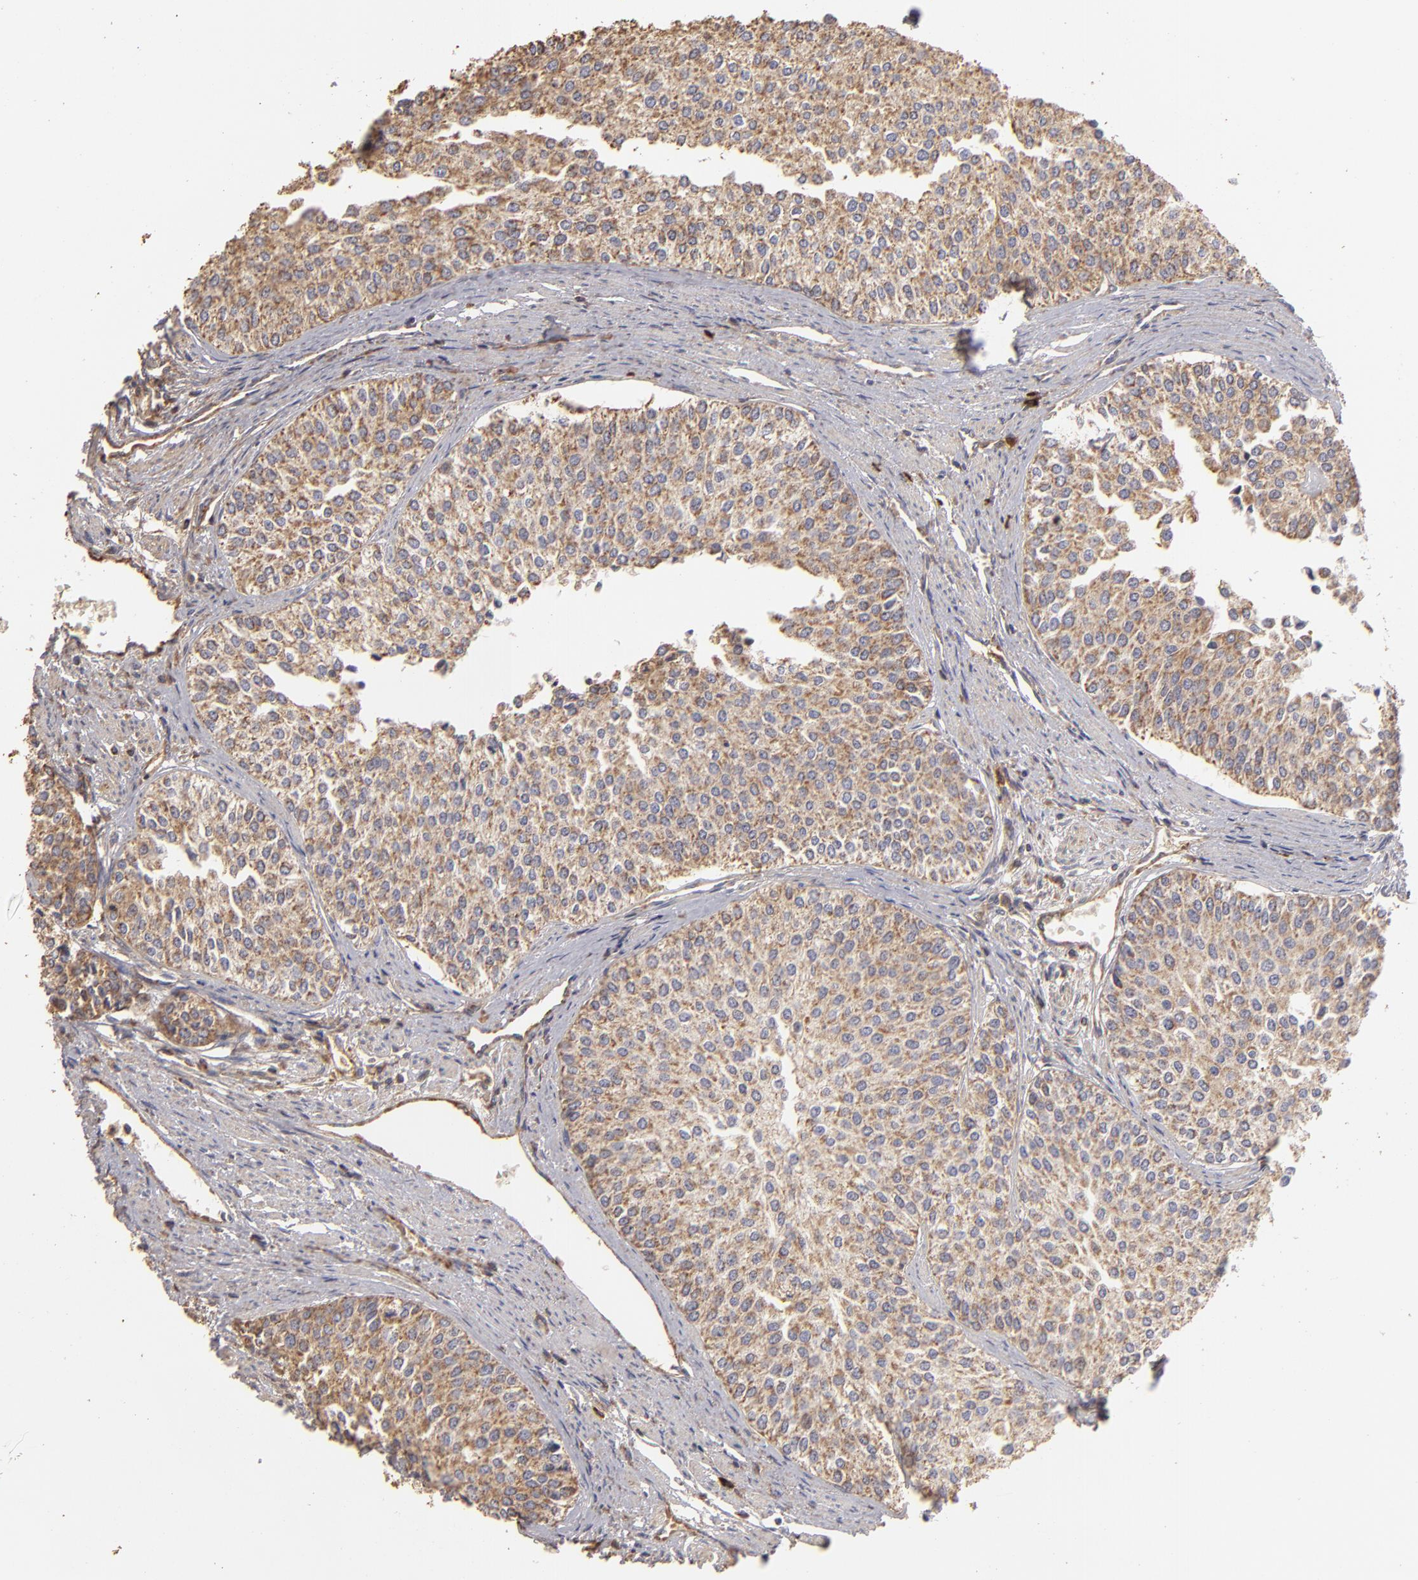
{"staining": {"intensity": "weak", "quantity": ">75%", "location": "cytoplasmic/membranous"}, "tissue": "urothelial cancer", "cell_type": "Tumor cells", "image_type": "cancer", "snomed": [{"axis": "morphology", "description": "Urothelial carcinoma, Low grade"}, {"axis": "topography", "description": "Urinary bladder"}], "caption": "Low-grade urothelial carcinoma stained with immunohistochemistry exhibits weak cytoplasmic/membranous expression in approximately >75% of tumor cells.", "gene": "CFB", "patient": {"sex": "female", "age": 73}}